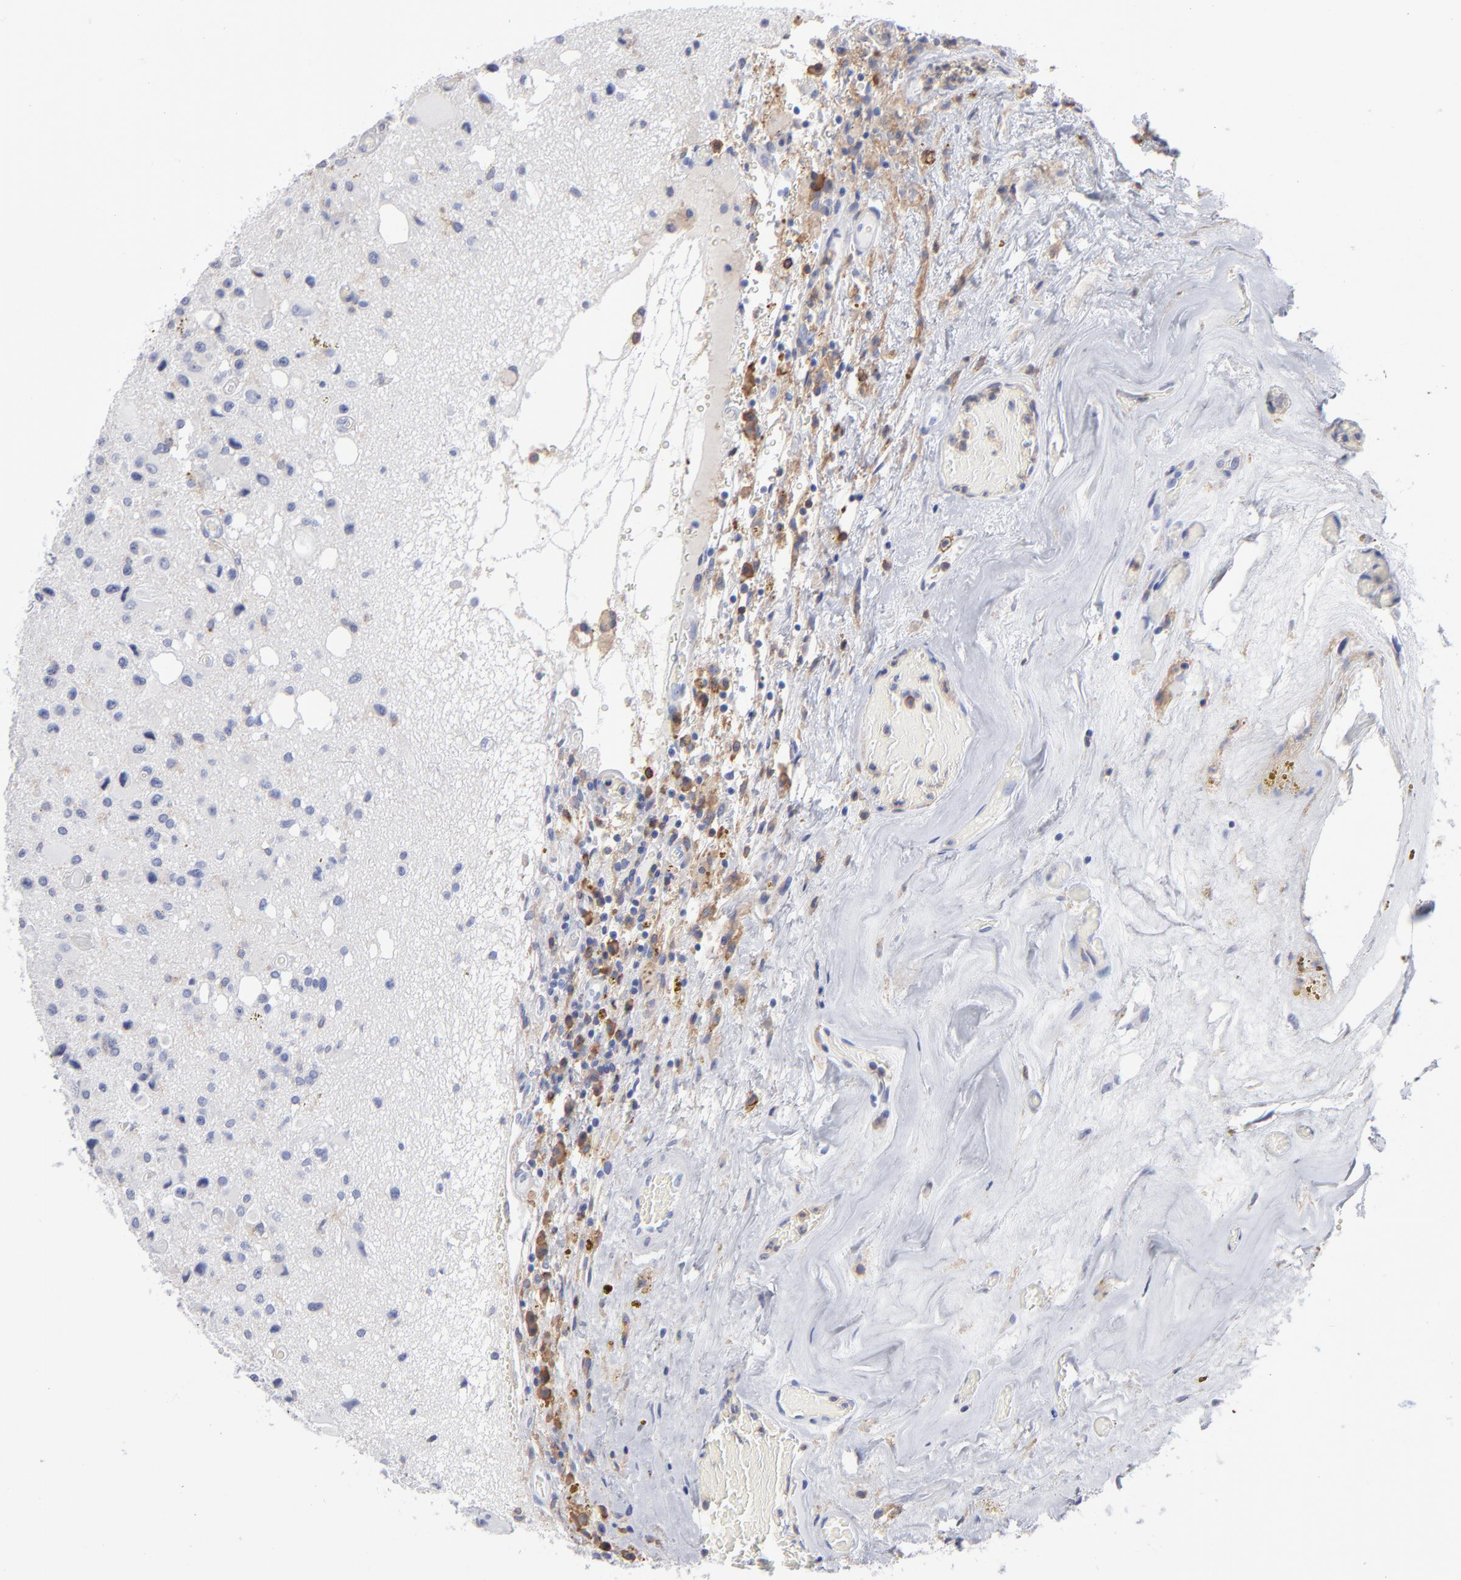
{"staining": {"intensity": "weak", "quantity": "<25%", "location": "cytoplasmic/membranous"}, "tissue": "glioma", "cell_type": "Tumor cells", "image_type": "cancer", "snomed": [{"axis": "morphology", "description": "Glioma, malignant, Low grade"}, {"axis": "topography", "description": "Brain"}], "caption": "This is an immunohistochemistry (IHC) photomicrograph of malignant glioma (low-grade). There is no expression in tumor cells.", "gene": "LAT2", "patient": {"sex": "male", "age": 58}}